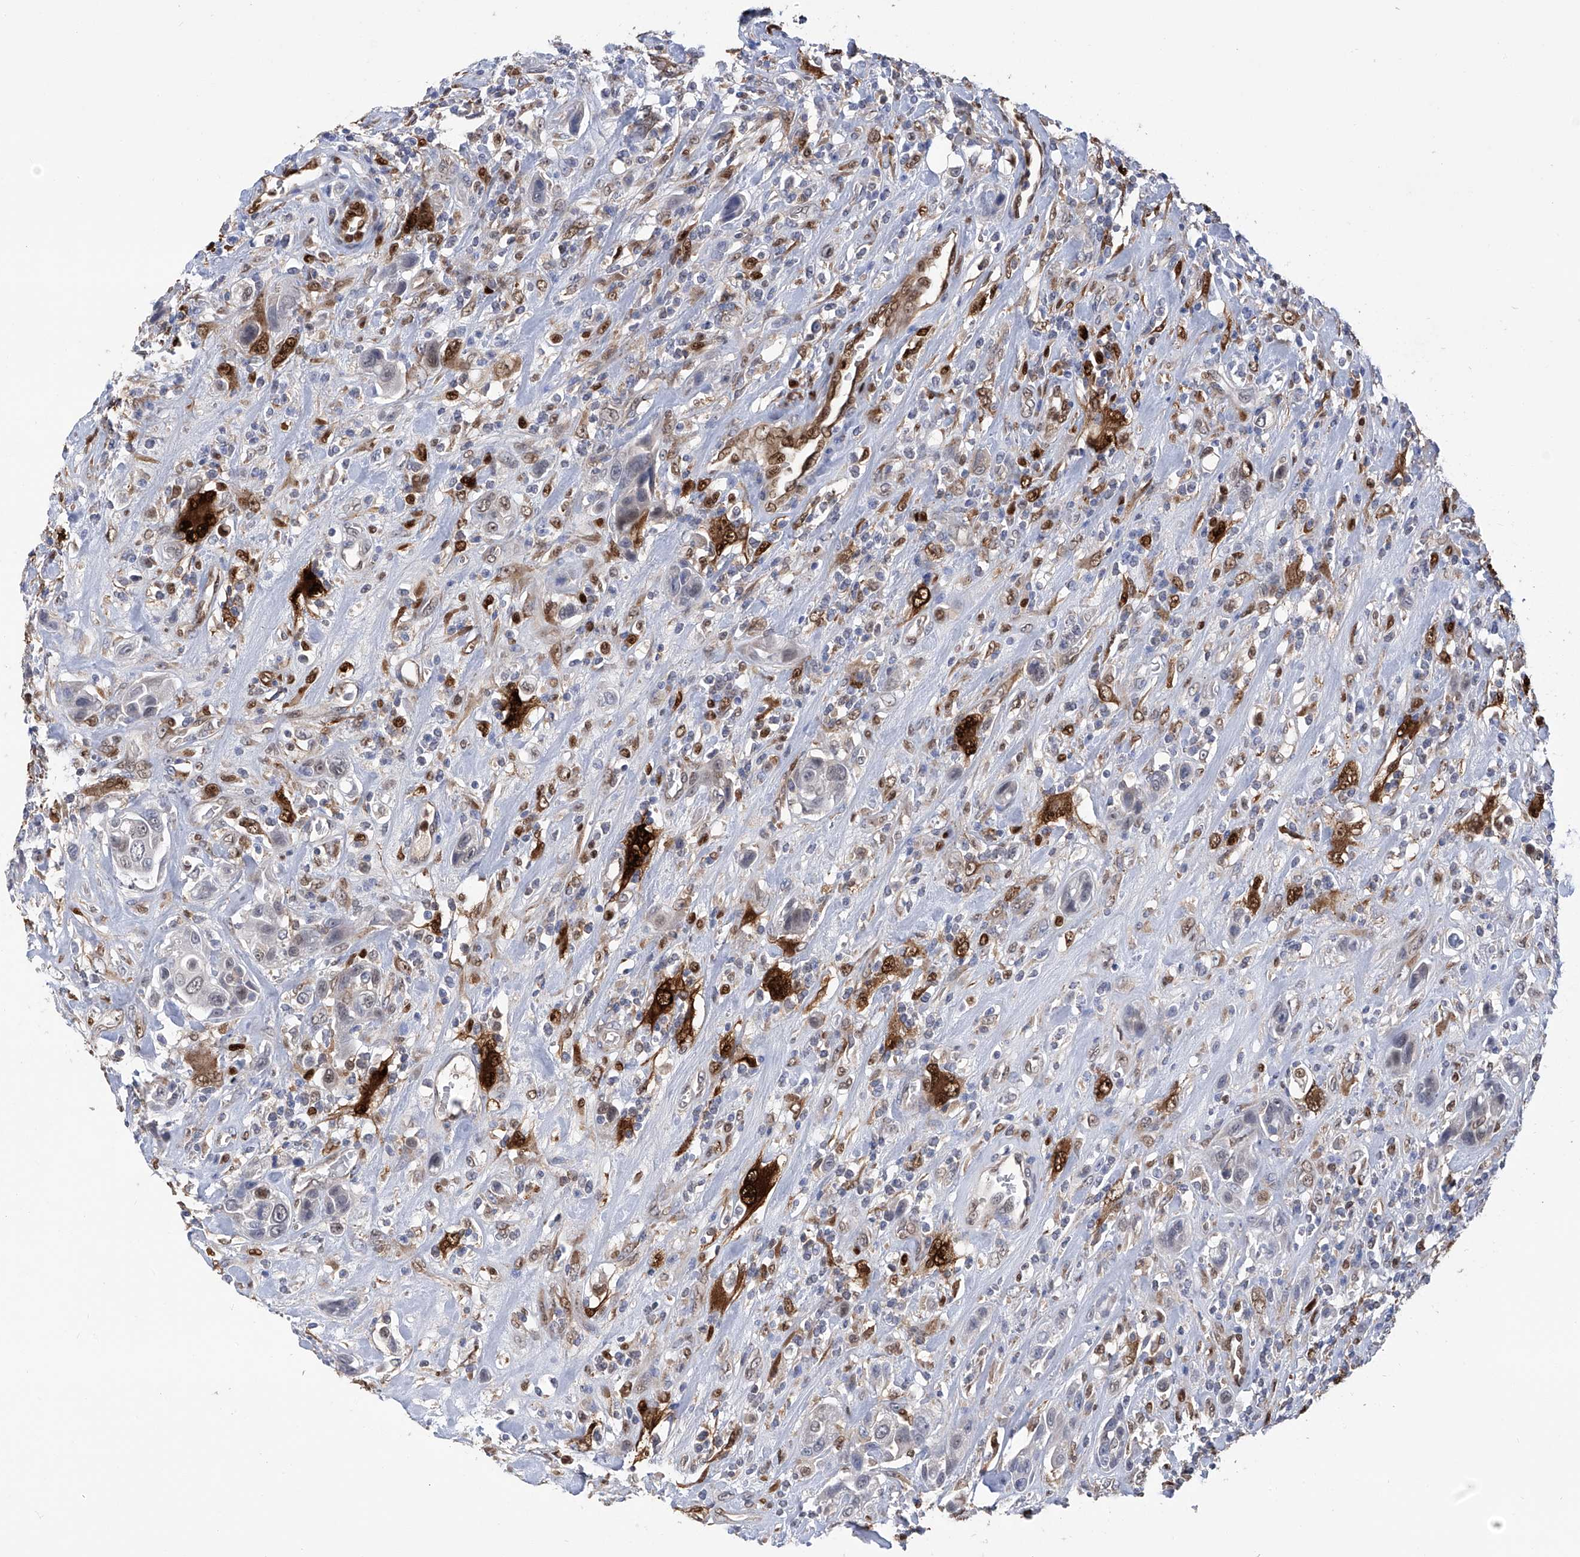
{"staining": {"intensity": "strong", "quantity": "<25%", "location": "cytoplasmic/membranous,nuclear"}, "tissue": "urothelial cancer", "cell_type": "Tumor cells", "image_type": "cancer", "snomed": [{"axis": "morphology", "description": "Urothelial carcinoma, High grade"}, {"axis": "topography", "description": "Urinary bladder"}], "caption": "Human high-grade urothelial carcinoma stained with a brown dye exhibits strong cytoplasmic/membranous and nuclear positive expression in approximately <25% of tumor cells.", "gene": "PHF20", "patient": {"sex": "male", "age": 50}}